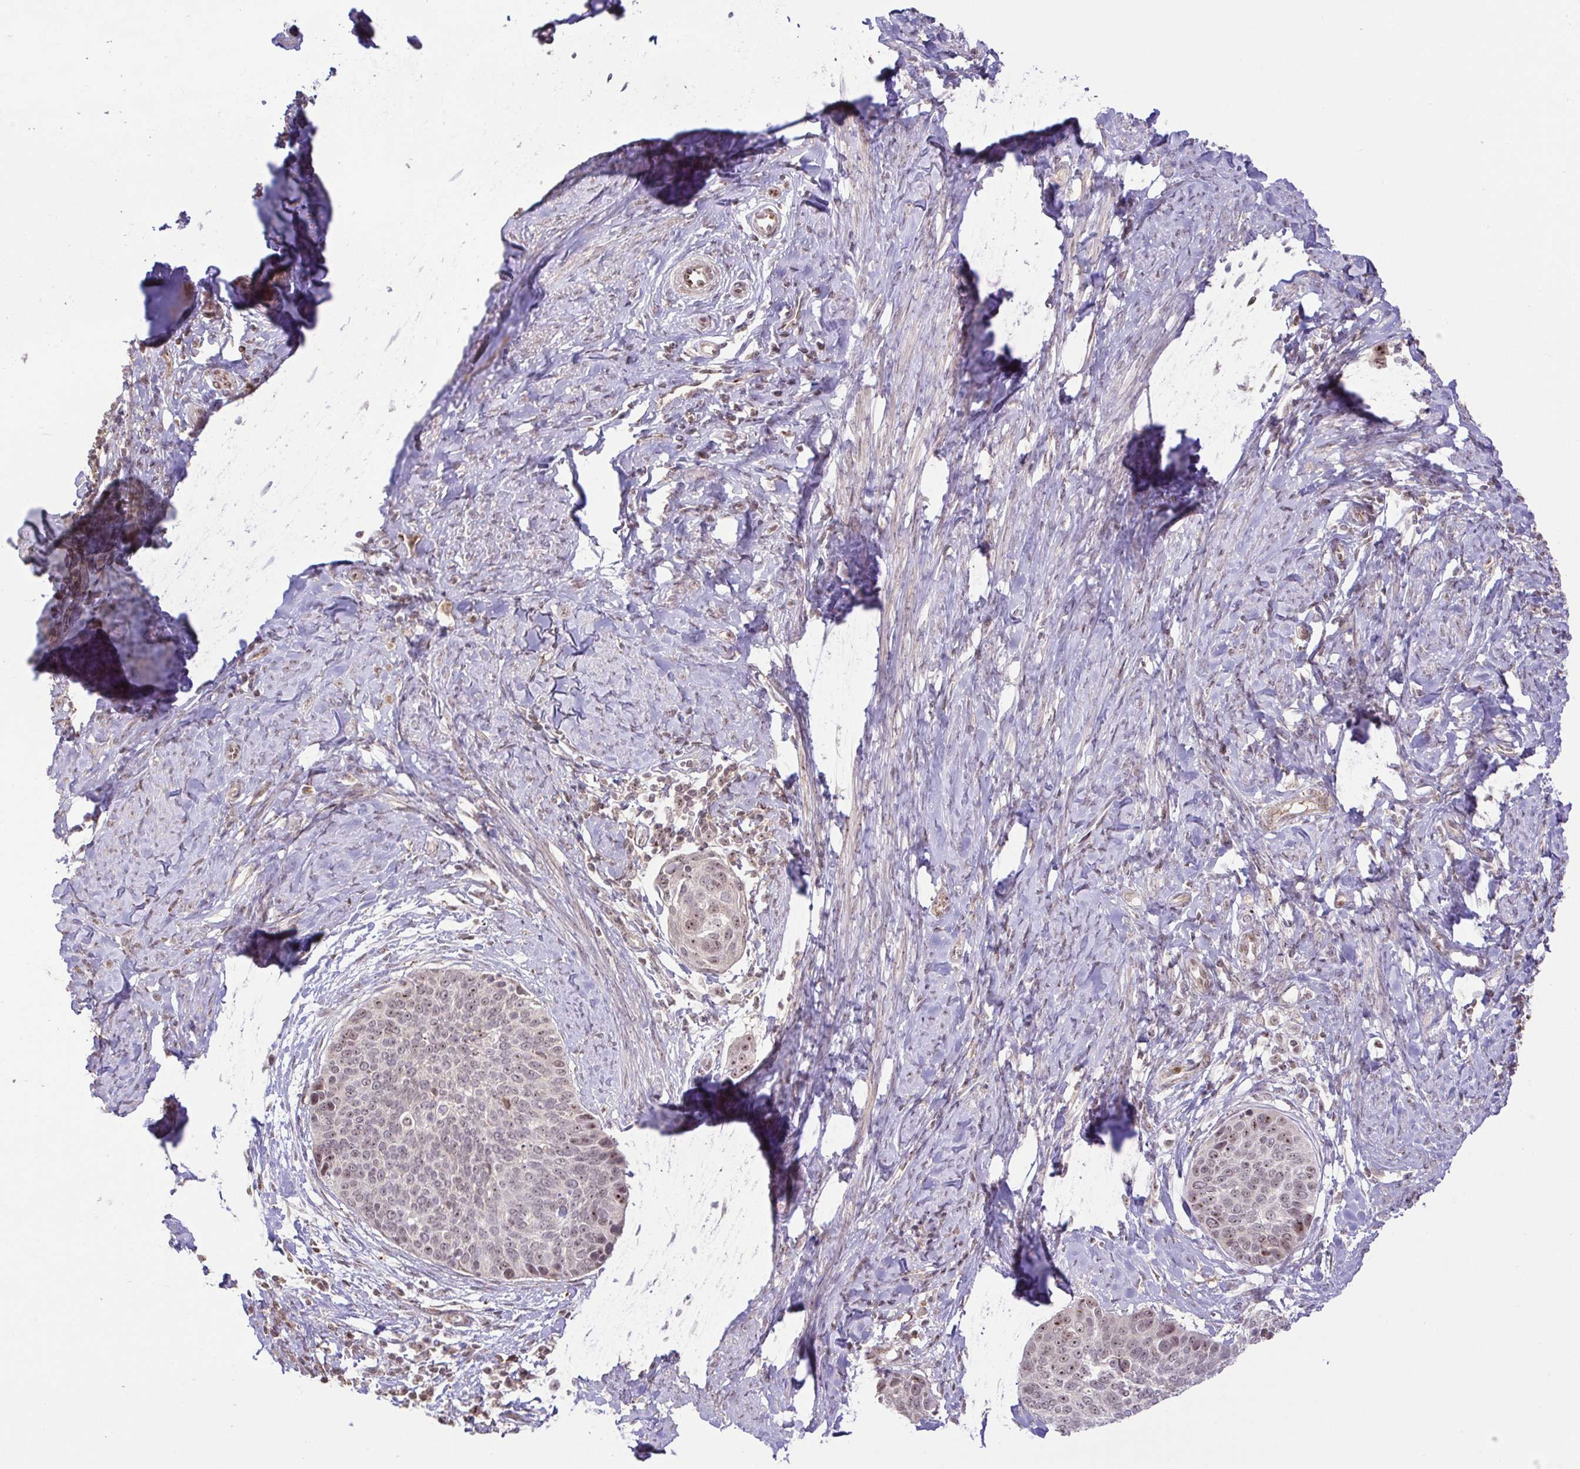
{"staining": {"intensity": "weak", "quantity": "25%-75%", "location": "nuclear"}, "tissue": "cervical cancer", "cell_type": "Tumor cells", "image_type": "cancer", "snomed": [{"axis": "morphology", "description": "Squamous cell carcinoma, NOS"}, {"axis": "topography", "description": "Cervix"}], "caption": "High-magnification brightfield microscopy of cervical squamous cell carcinoma stained with DAB (brown) and counterstained with hematoxylin (blue). tumor cells exhibit weak nuclear expression is appreciated in approximately25%-75% of cells.", "gene": "RSL24D1", "patient": {"sex": "female", "age": 69}}